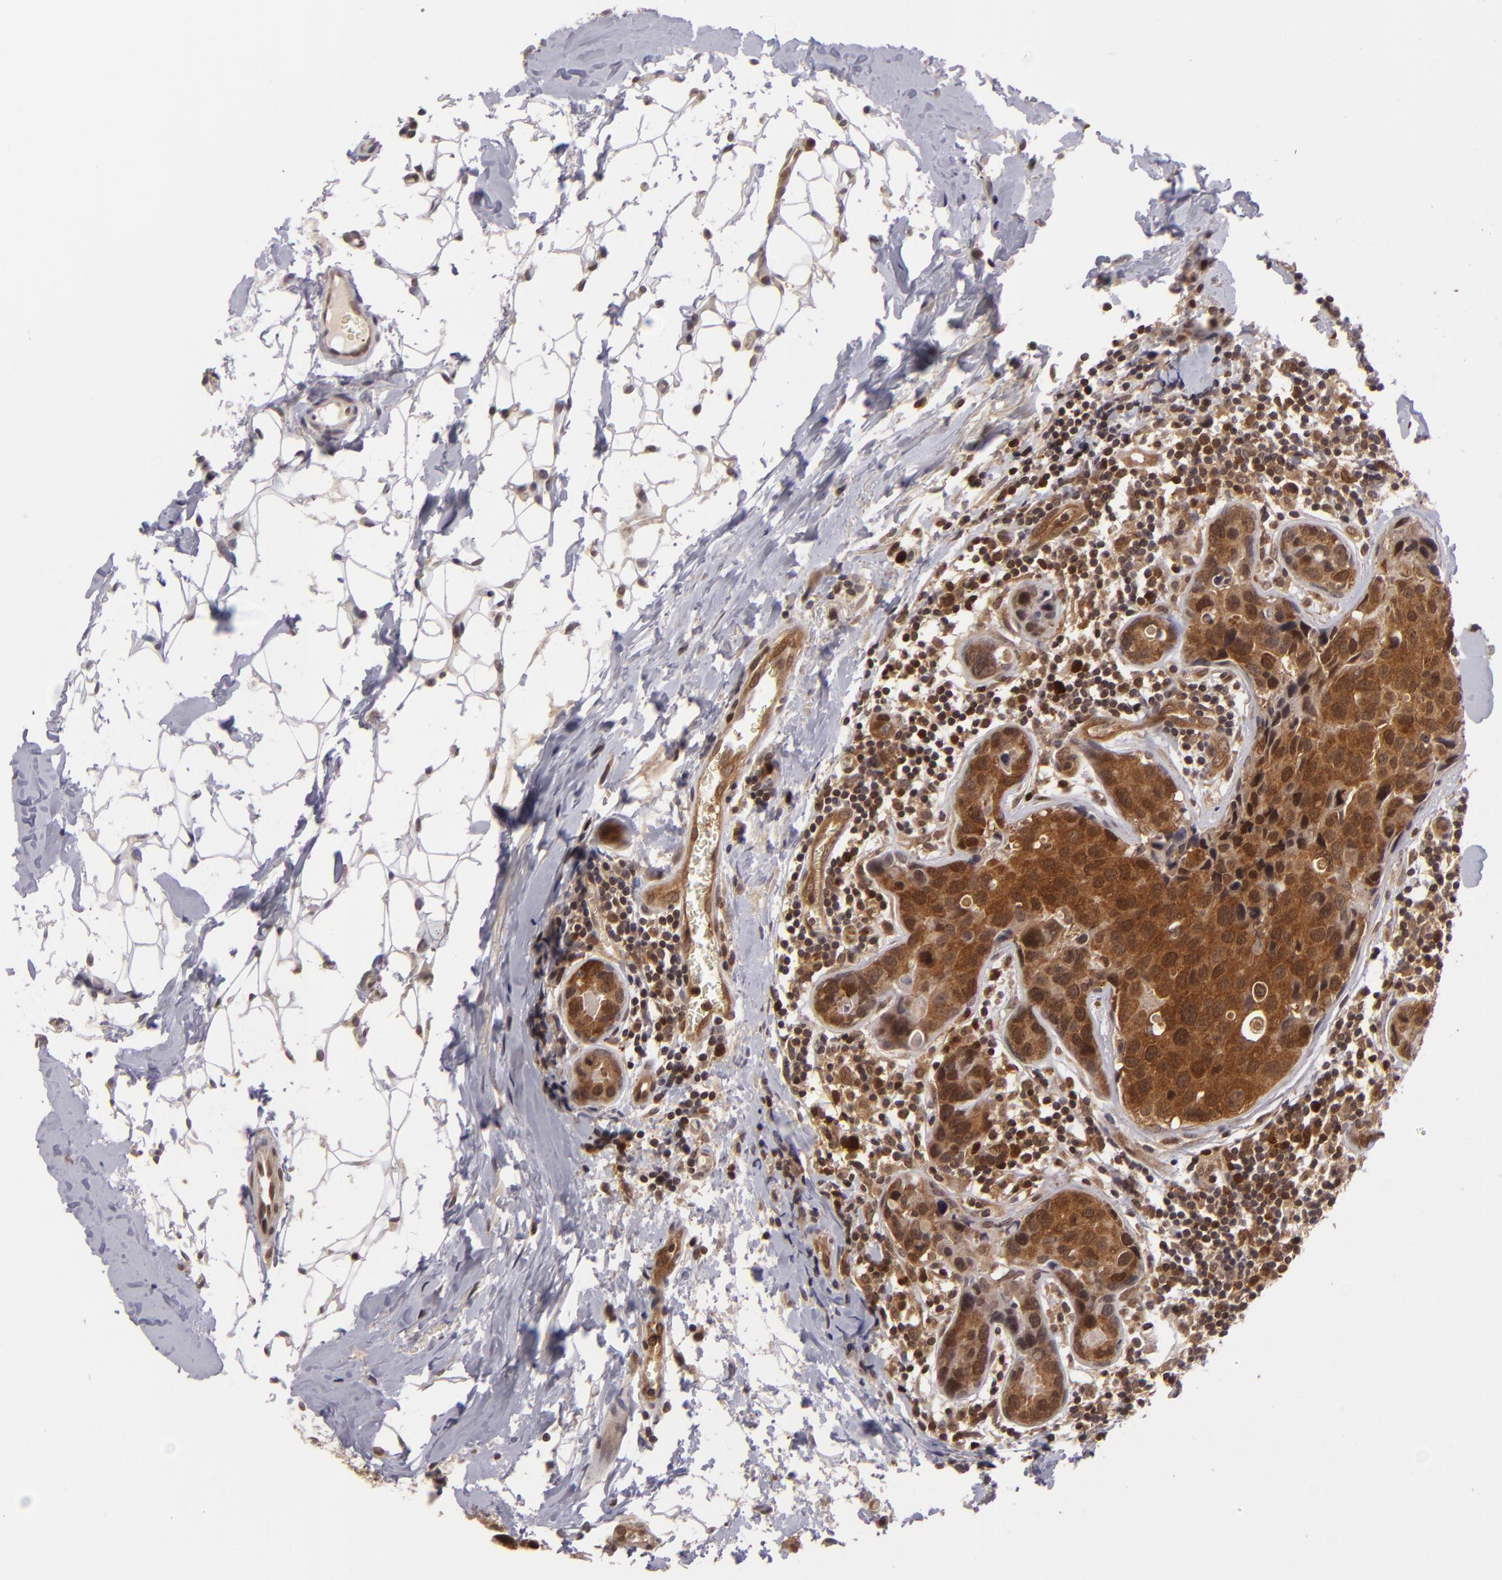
{"staining": {"intensity": "strong", "quantity": ">75%", "location": "cytoplasmic/membranous,nuclear"}, "tissue": "breast cancer", "cell_type": "Tumor cells", "image_type": "cancer", "snomed": [{"axis": "morphology", "description": "Duct carcinoma"}, {"axis": "topography", "description": "Breast"}], "caption": "This histopathology image demonstrates IHC staining of human breast cancer (infiltrating ductal carcinoma), with high strong cytoplasmic/membranous and nuclear expression in about >75% of tumor cells.", "gene": "ZBTB33", "patient": {"sex": "female", "age": 24}}